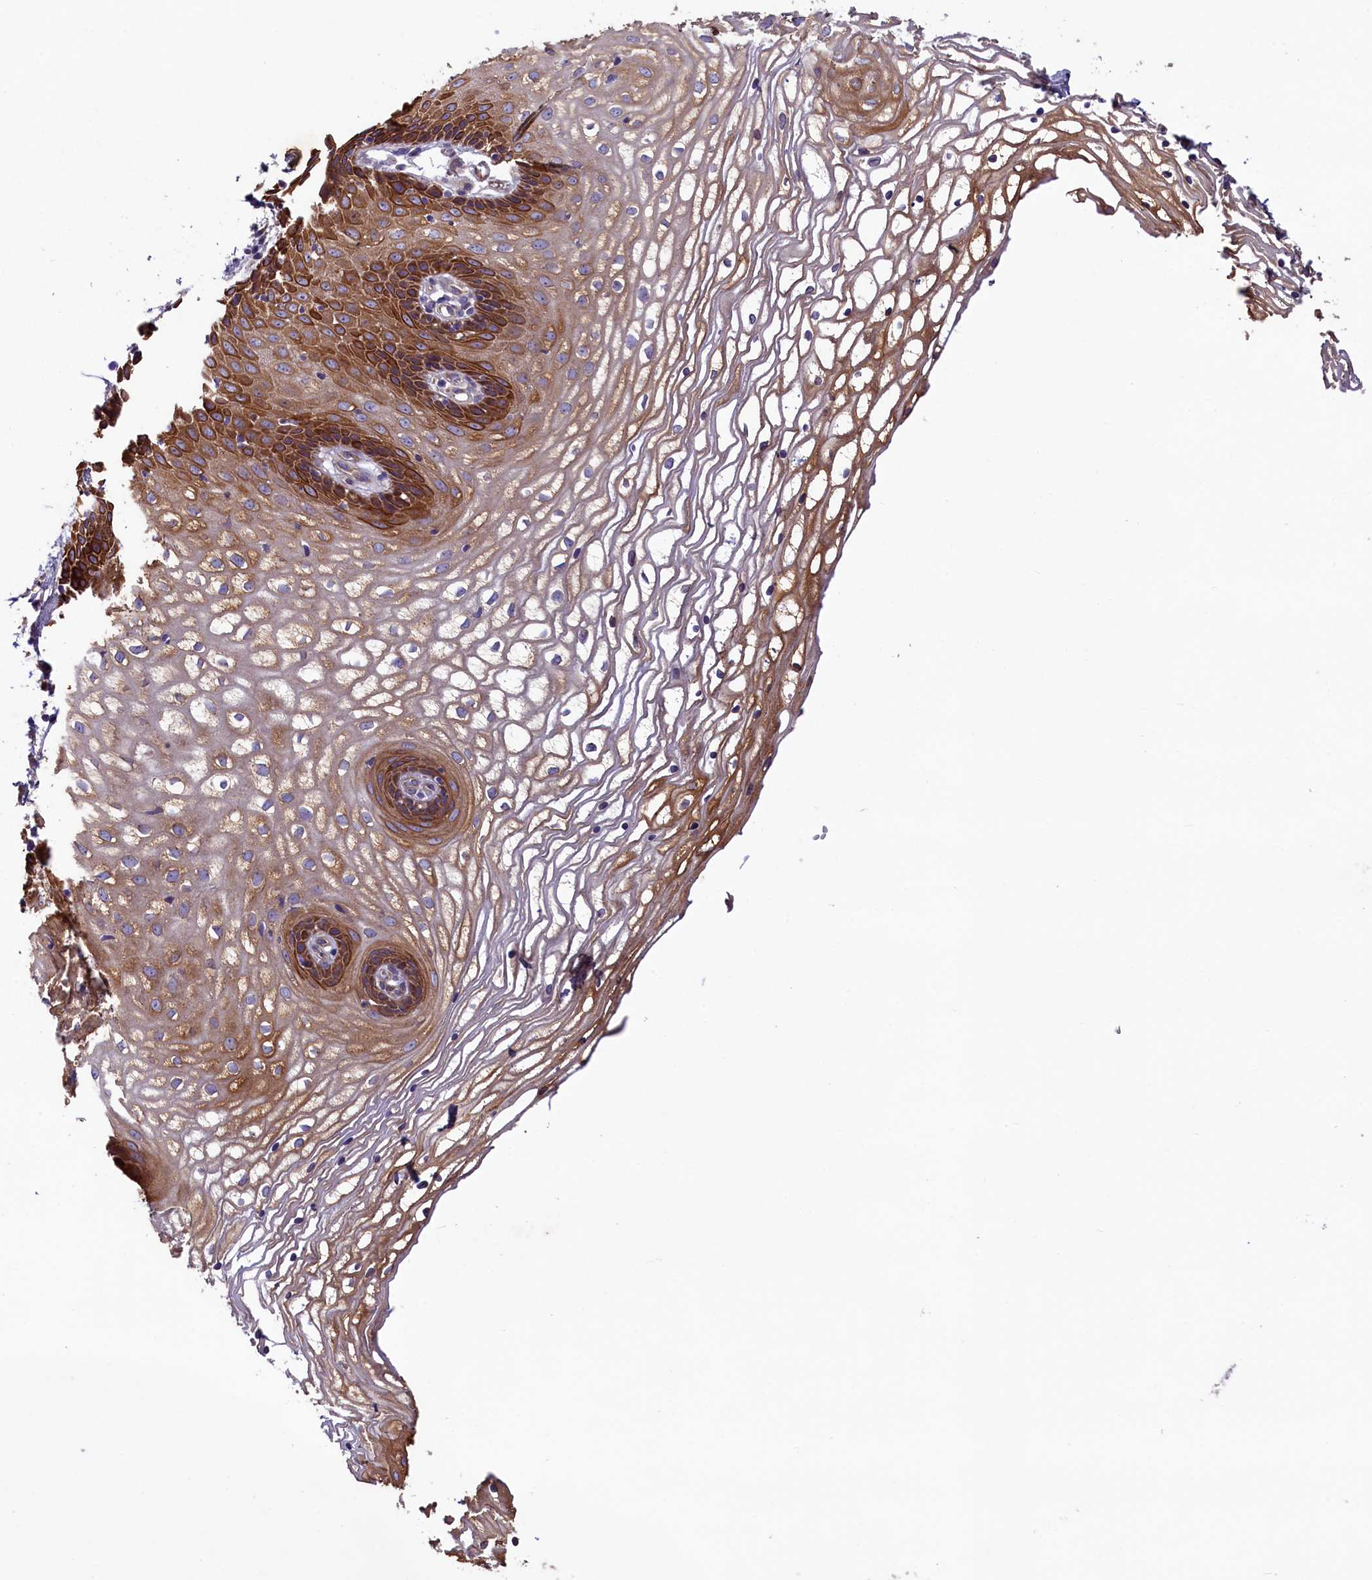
{"staining": {"intensity": "strong", "quantity": "25%-75%", "location": "cytoplasmic/membranous"}, "tissue": "vagina", "cell_type": "Squamous epithelial cells", "image_type": "normal", "snomed": [{"axis": "morphology", "description": "Normal tissue, NOS"}, {"axis": "topography", "description": "Vagina"}], "caption": "Protein expression analysis of benign vagina exhibits strong cytoplasmic/membranous expression in approximately 25%-75% of squamous epithelial cells.", "gene": "ACAD8", "patient": {"sex": "female", "age": 34}}